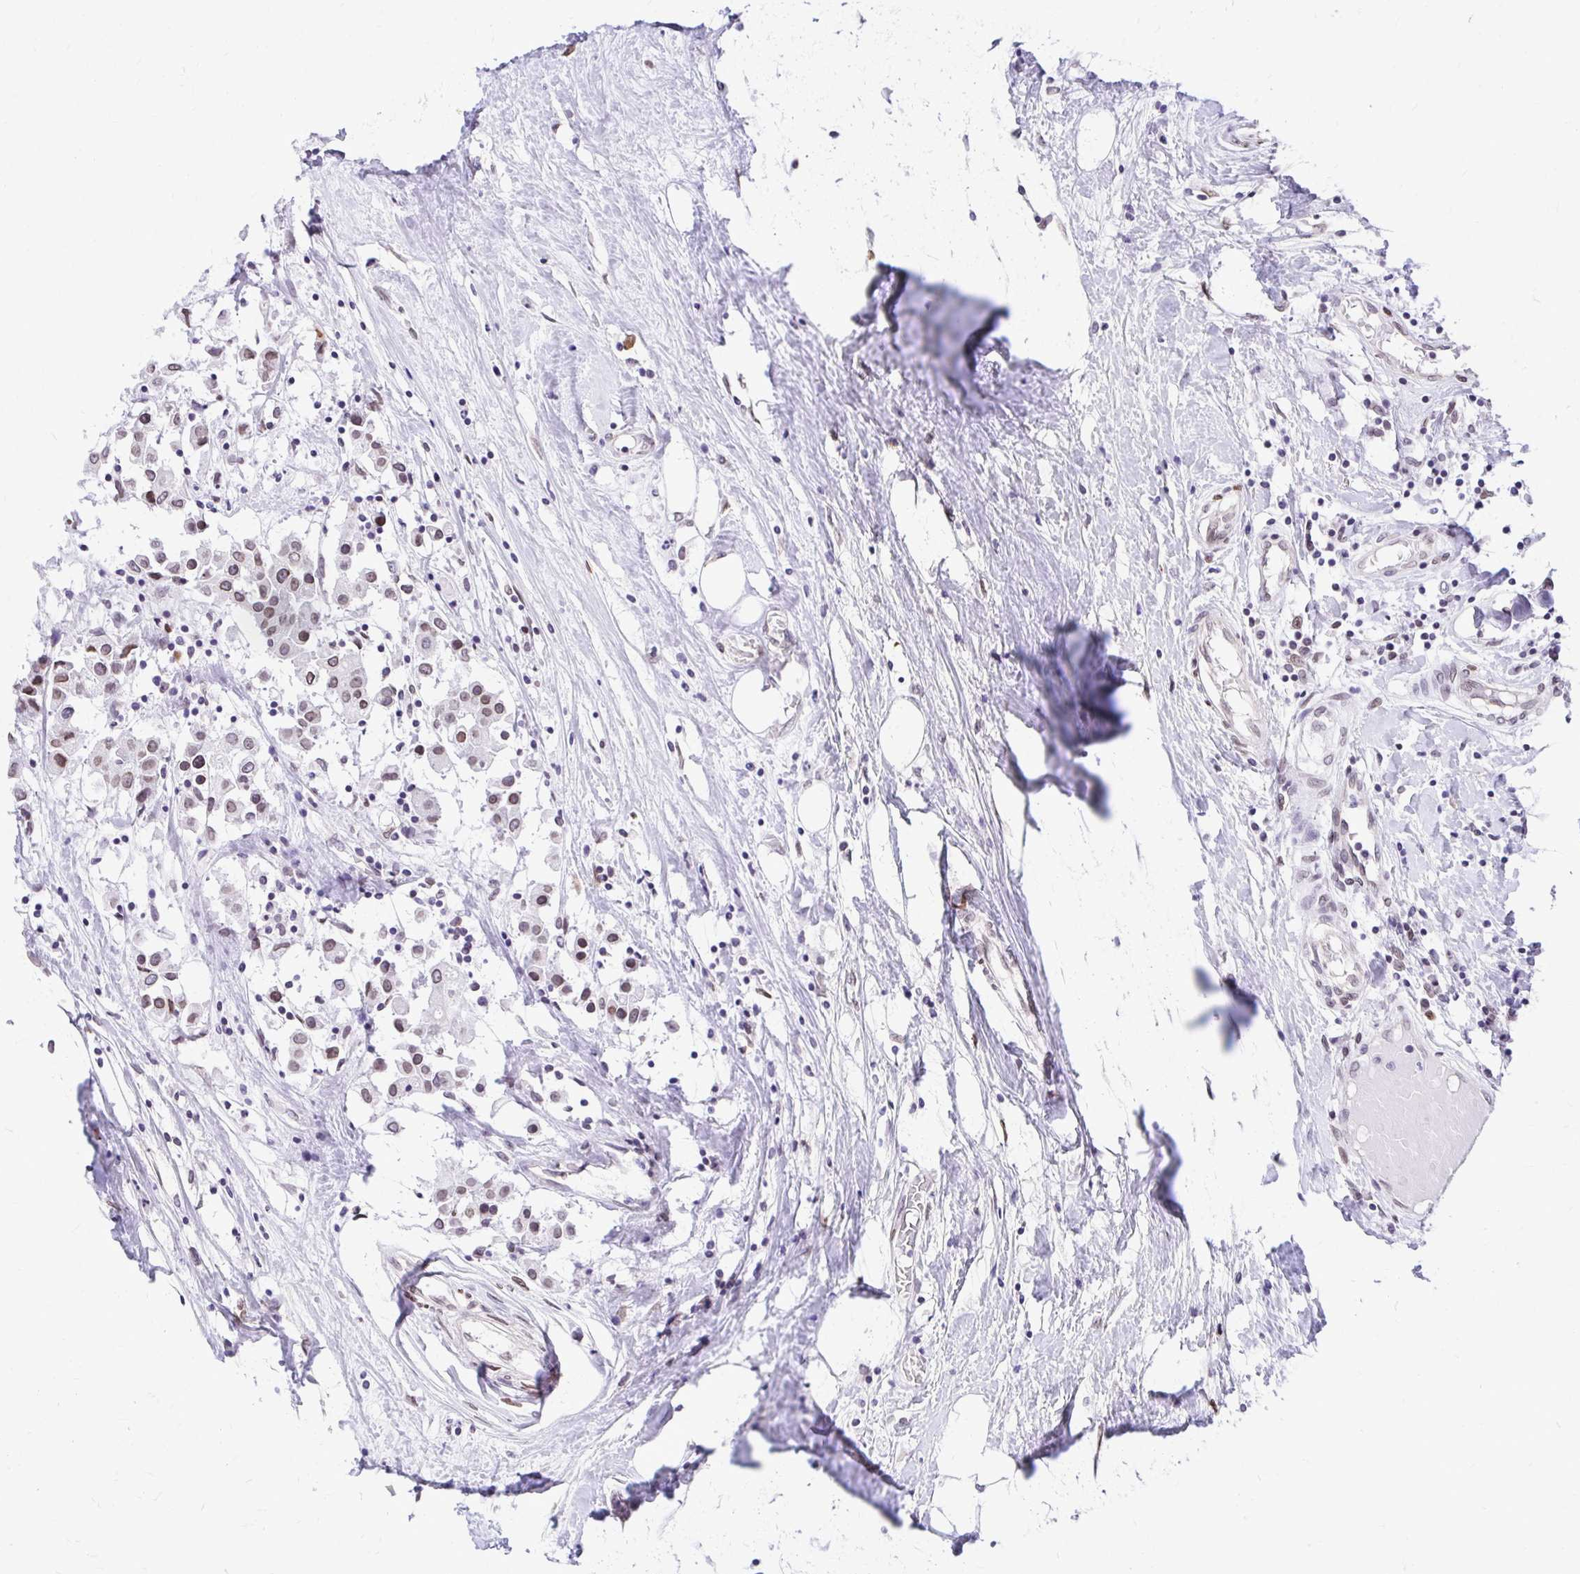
{"staining": {"intensity": "moderate", "quantity": "25%-75%", "location": "nuclear"}, "tissue": "breast cancer", "cell_type": "Tumor cells", "image_type": "cancer", "snomed": [{"axis": "morphology", "description": "Duct carcinoma"}, {"axis": "topography", "description": "Breast"}], "caption": "Human breast cancer stained with a protein marker shows moderate staining in tumor cells.", "gene": "BANF1", "patient": {"sex": "female", "age": 61}}